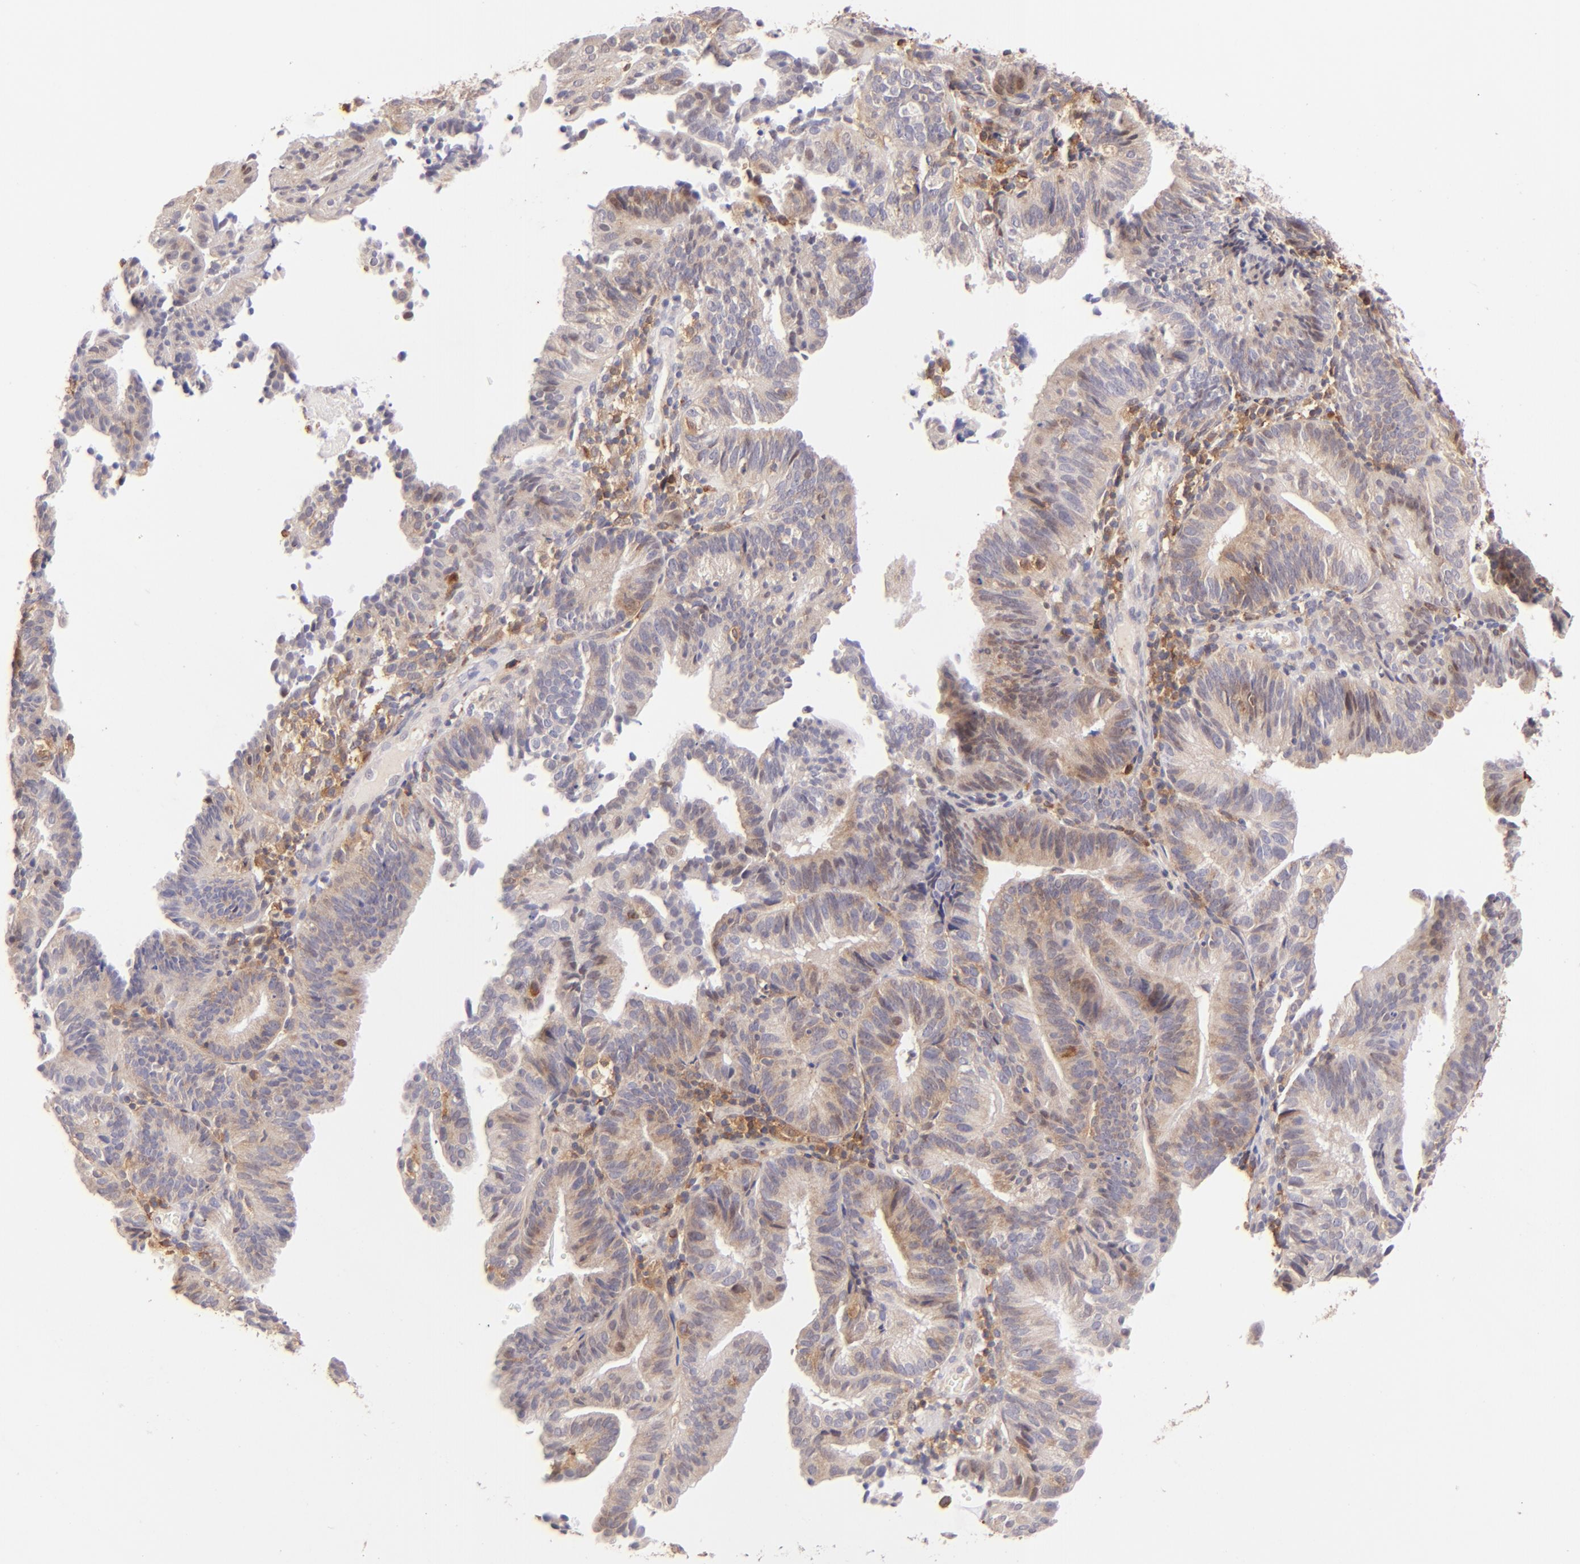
{"staining": {"intensity": "moderate", "quantity": "<25%", "location": "cytoplasmic/membranous"}, "tissue": "cervical cancer", "cell_type": "Tumor cells", "image_type": "cancer", "snomed": [{"axis": "morphology", "description": "Adenocarcinoma, NOS"}, {"axis": "topography", "description": "Cervix"}], "caption": "Immunohistochemistry (IHC) staining of cervical adenocarcinoma, which shows low levels of moderate cytoplasmic/membranous staining in approximately <25% of tumor cells indicating moderate cytoplasmic/membranous protein expression. The staining was performed using DAB (3,3'-diaminobenzidine) (brown) for protein detection and nuclei were counterstained in hematoxylin (blue).", "gene": "BTK", "patient": {"sex": "female", "age": 60}}